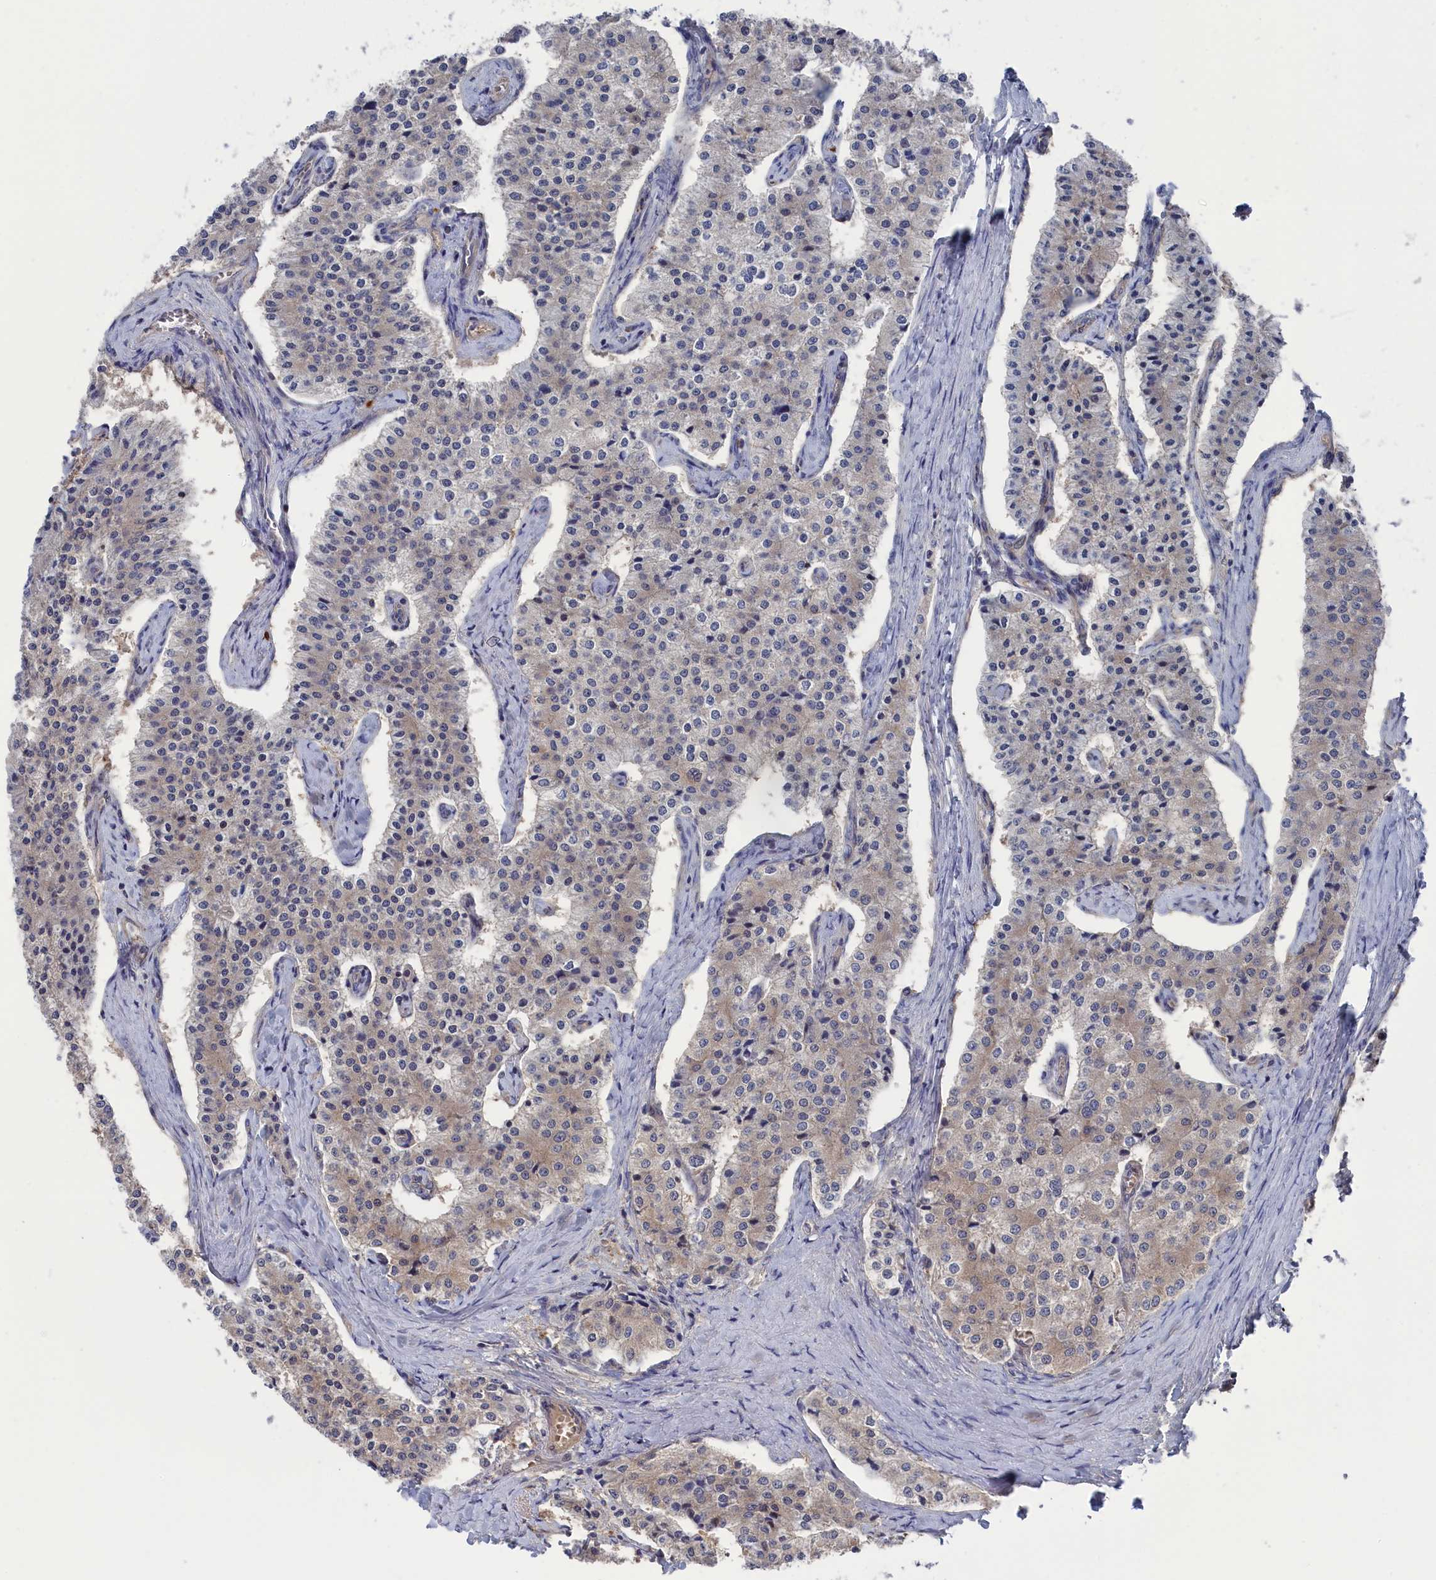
{"staining": {"intensity": "weak", "quantity": "<25%", "location": "cytoplasmic/membranous"}, "tissue": "carcinoid", "cell_type": "Tumor cells", "image_type": "cancer", "snomed": [{"axis": "morphology", "description": "Carcinoid, malignant, NOS"}, {"axis": "topography", "description": "Colon"}], "caption": "Tumor cells show no significant protein expression in carcinoid (malignant).", "gene": "NUTF2", "patient": {"sex": "female", "age": 52}}